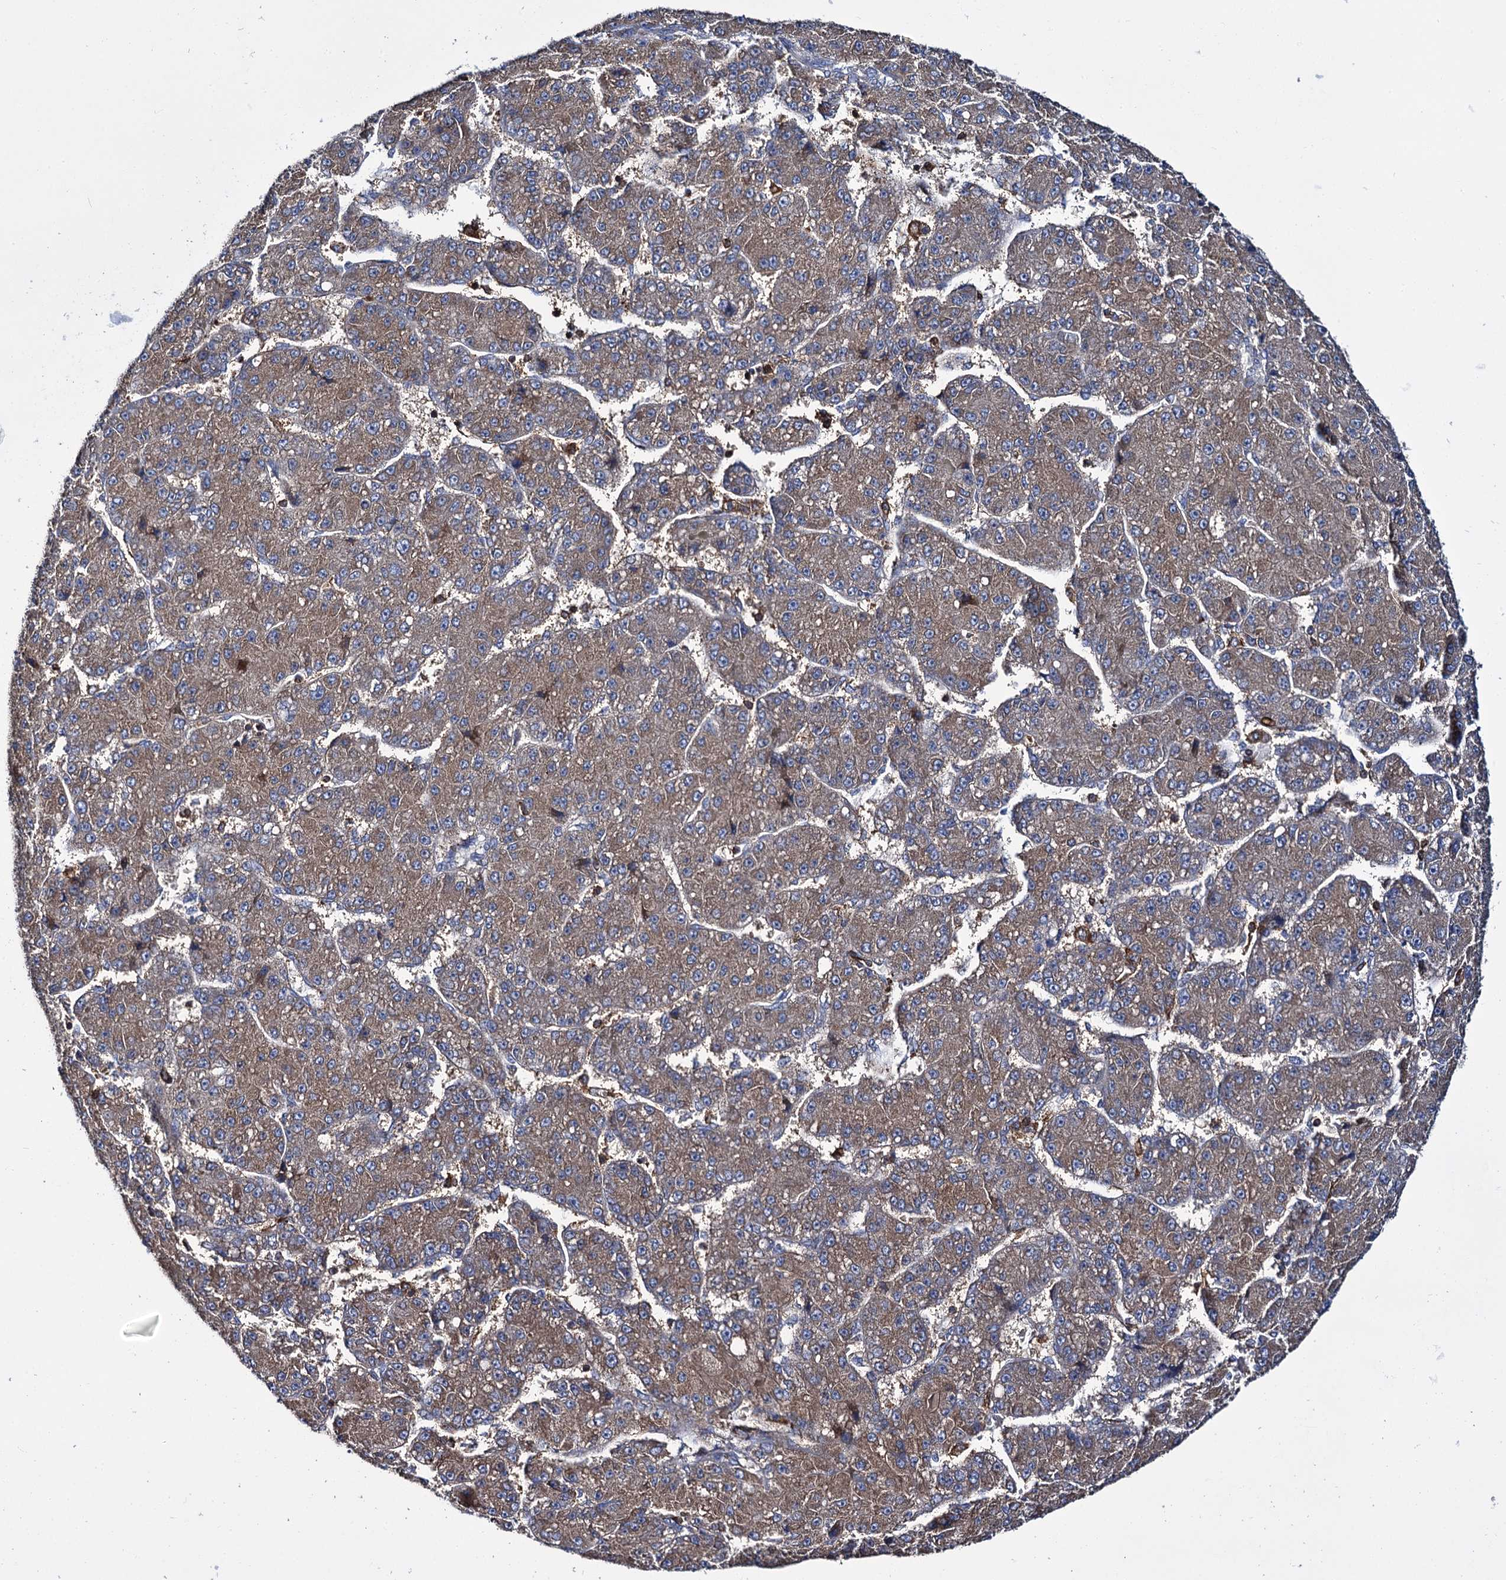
{"staining": {"intensity": "moderate", "quantity": ">75%", "location": "cytoplasmic/membranous"}, "tissue": "liver cancer", "cell_type": "Tumor cells", "image_type": "cancer", "snomed": [{"axis": "morphology", "description": "Carcinoma, Hepatocellular, NOS"}, {"axis": "topography", "description": "Liver"}], "caption": "A micrograph of human liver cancer (hepatocellular carcinoma) stained for a protein demonstrates moderate cytoplasmic/membranous brown staining in tumor cells.", "gene": "UBASH3B", "patient": {"sex": "male", "age": 67}}